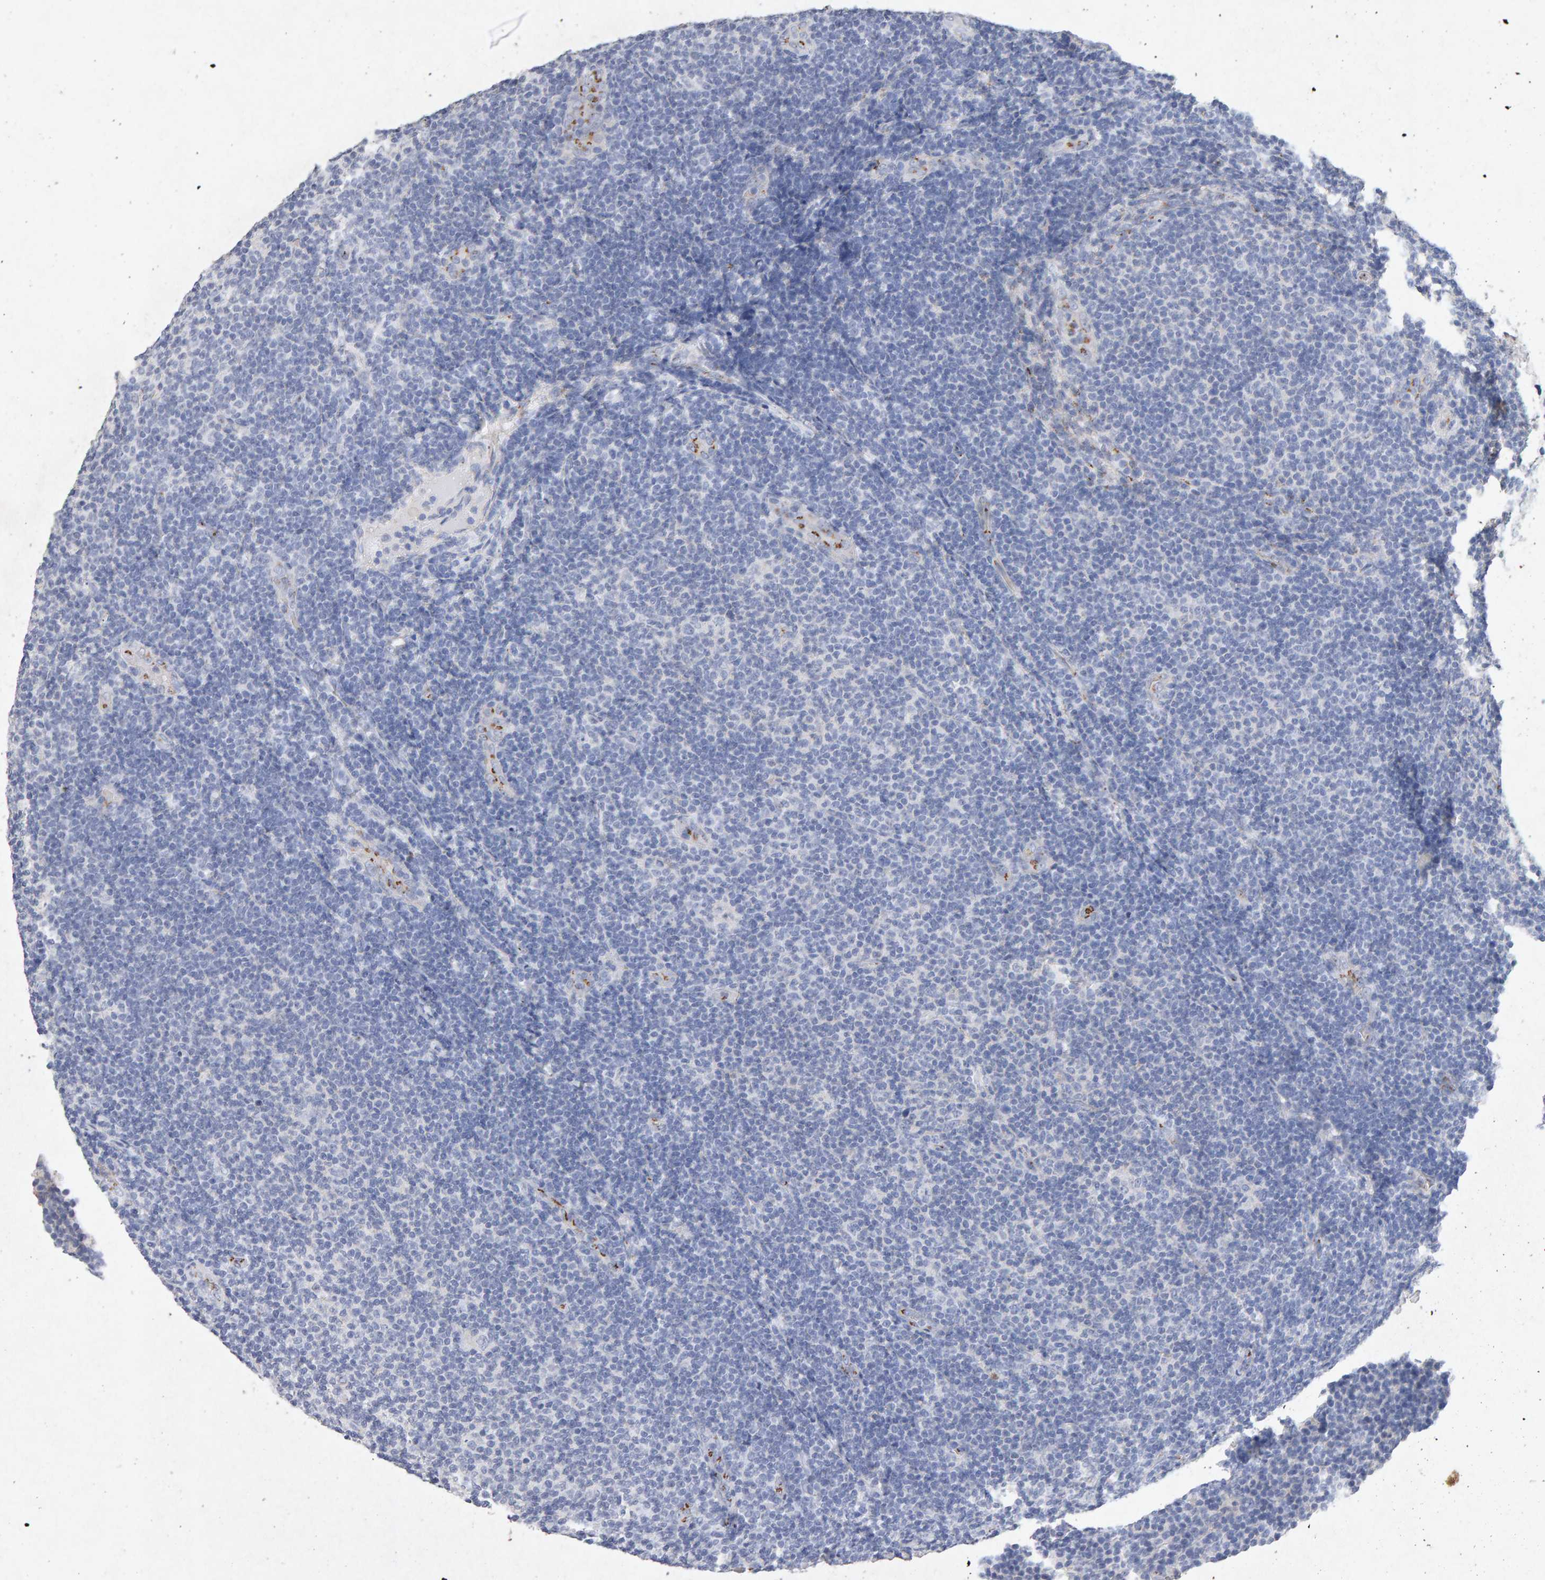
{"staining": {"intensity": "negative", "quantity": "none", "location": "none"}, "tissue": "lymphoma", "cell_type": "Tumor cells", "image_type": "cancer", "snomed": [{"axis": "morphology", "description": "Malignant lymphoma, non-Hodgkin's type, Low grade"}, {"axis": "topography", "description": "Lymph node"}], "caption": "The immunohistochemistry histopathology image has no significant staining in tumor cells of low-grade malignant lymphoma, non-Hodgkin's type tissue.", "gene": "PTPRM", "patient": {"sex": "male", "age": 83}}